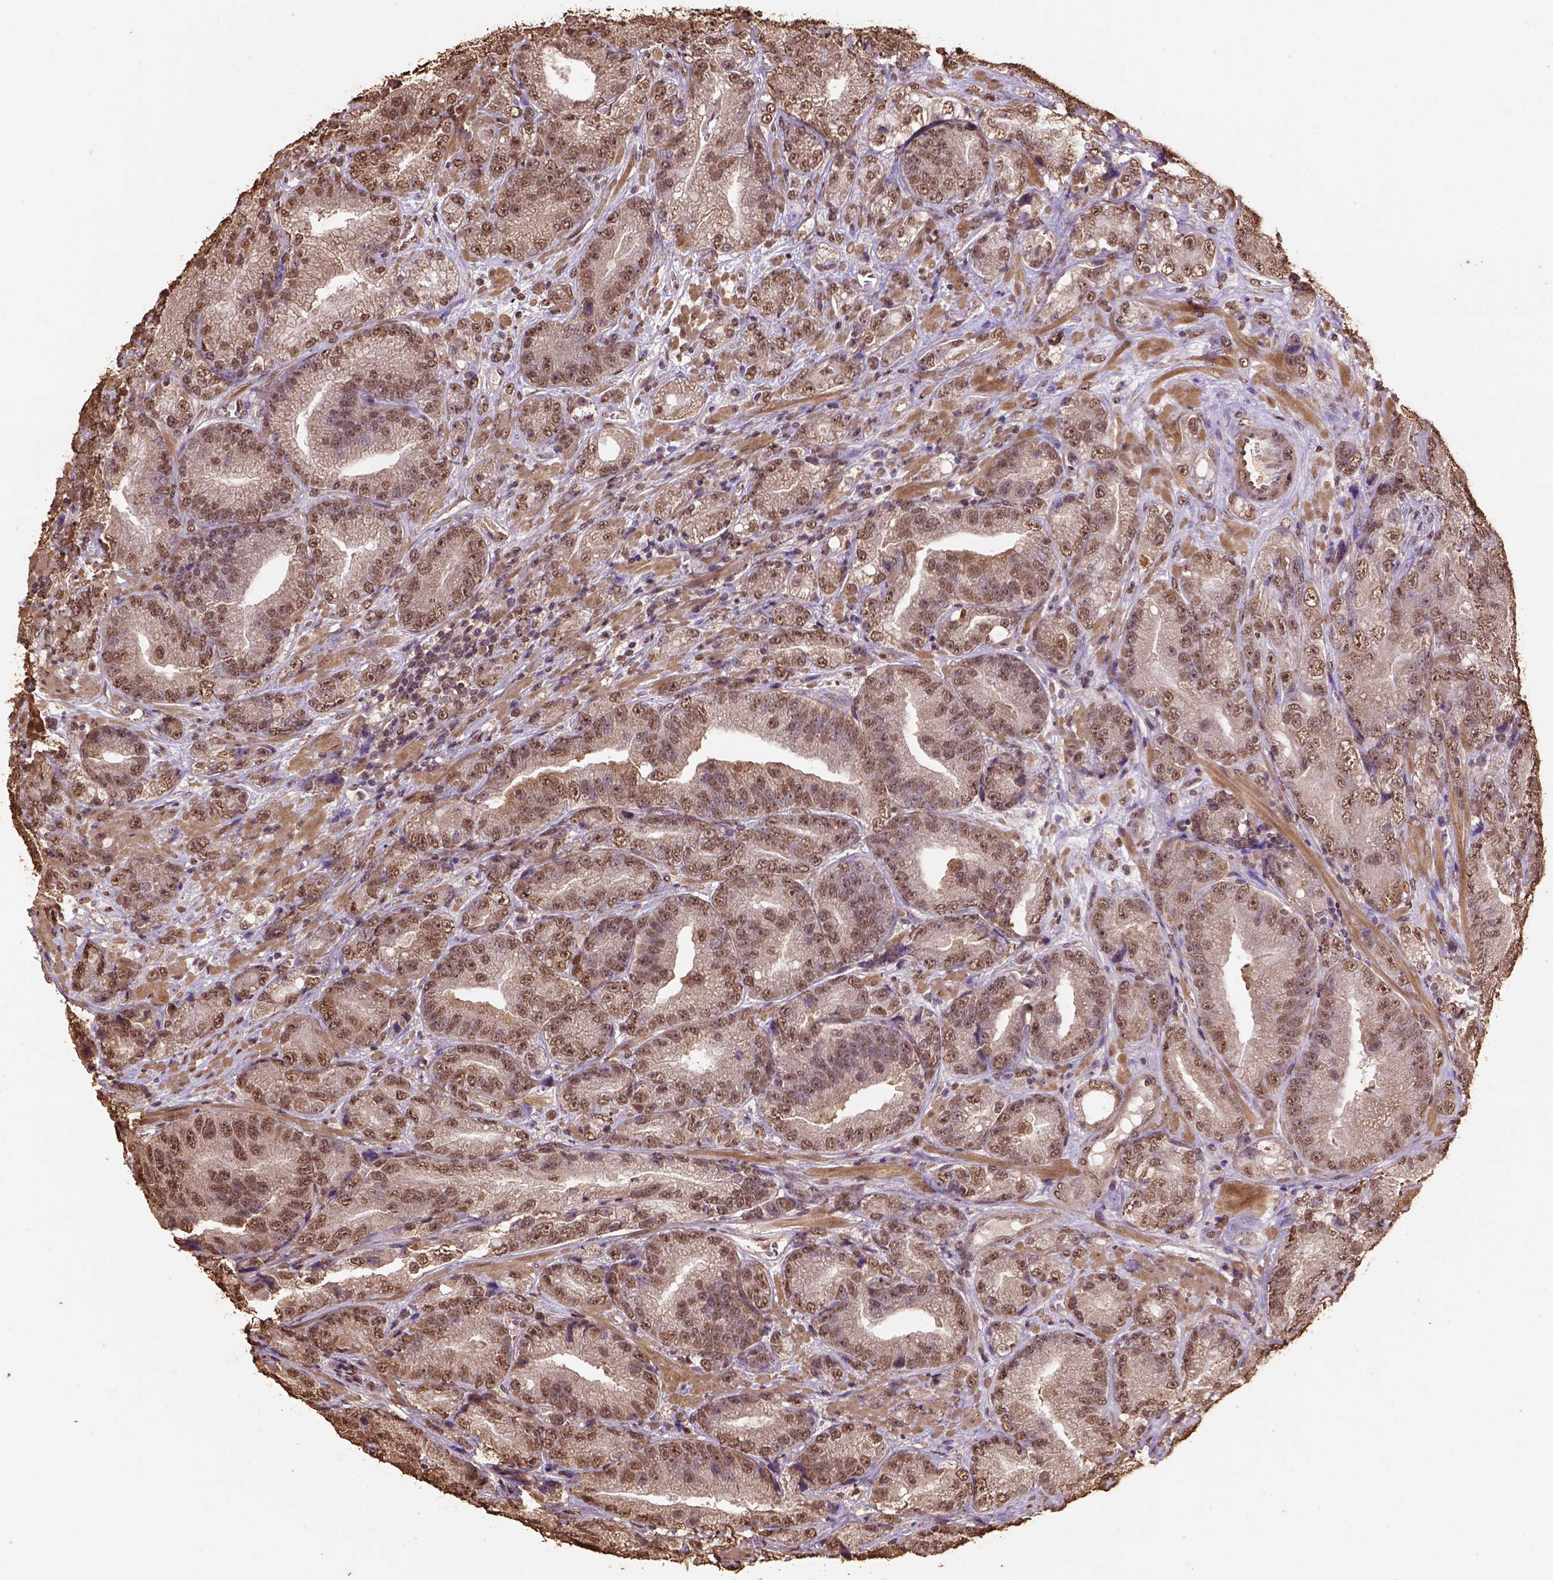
{"staining": {"intensity": "moderate", "quantity": ">75%", "location": "nuclear"}, "tissue": "prostate cancer", "cell_type": "Tumor cells", "image_type": "cancer", "snomed": [{"axis": "morphology", "description": "Adenocarcinoma, NOS"}, {"axis": "topography", "description": "Prostate"}], "caption": "Human prostate cancer (adenocarcinoma) stained with a brown dye demonstrates moderate nuclear positive expression in approximately >75% of tumor cells.", "gene": "CSTF2T", "patient": {"sex": "male", "age": 63}}